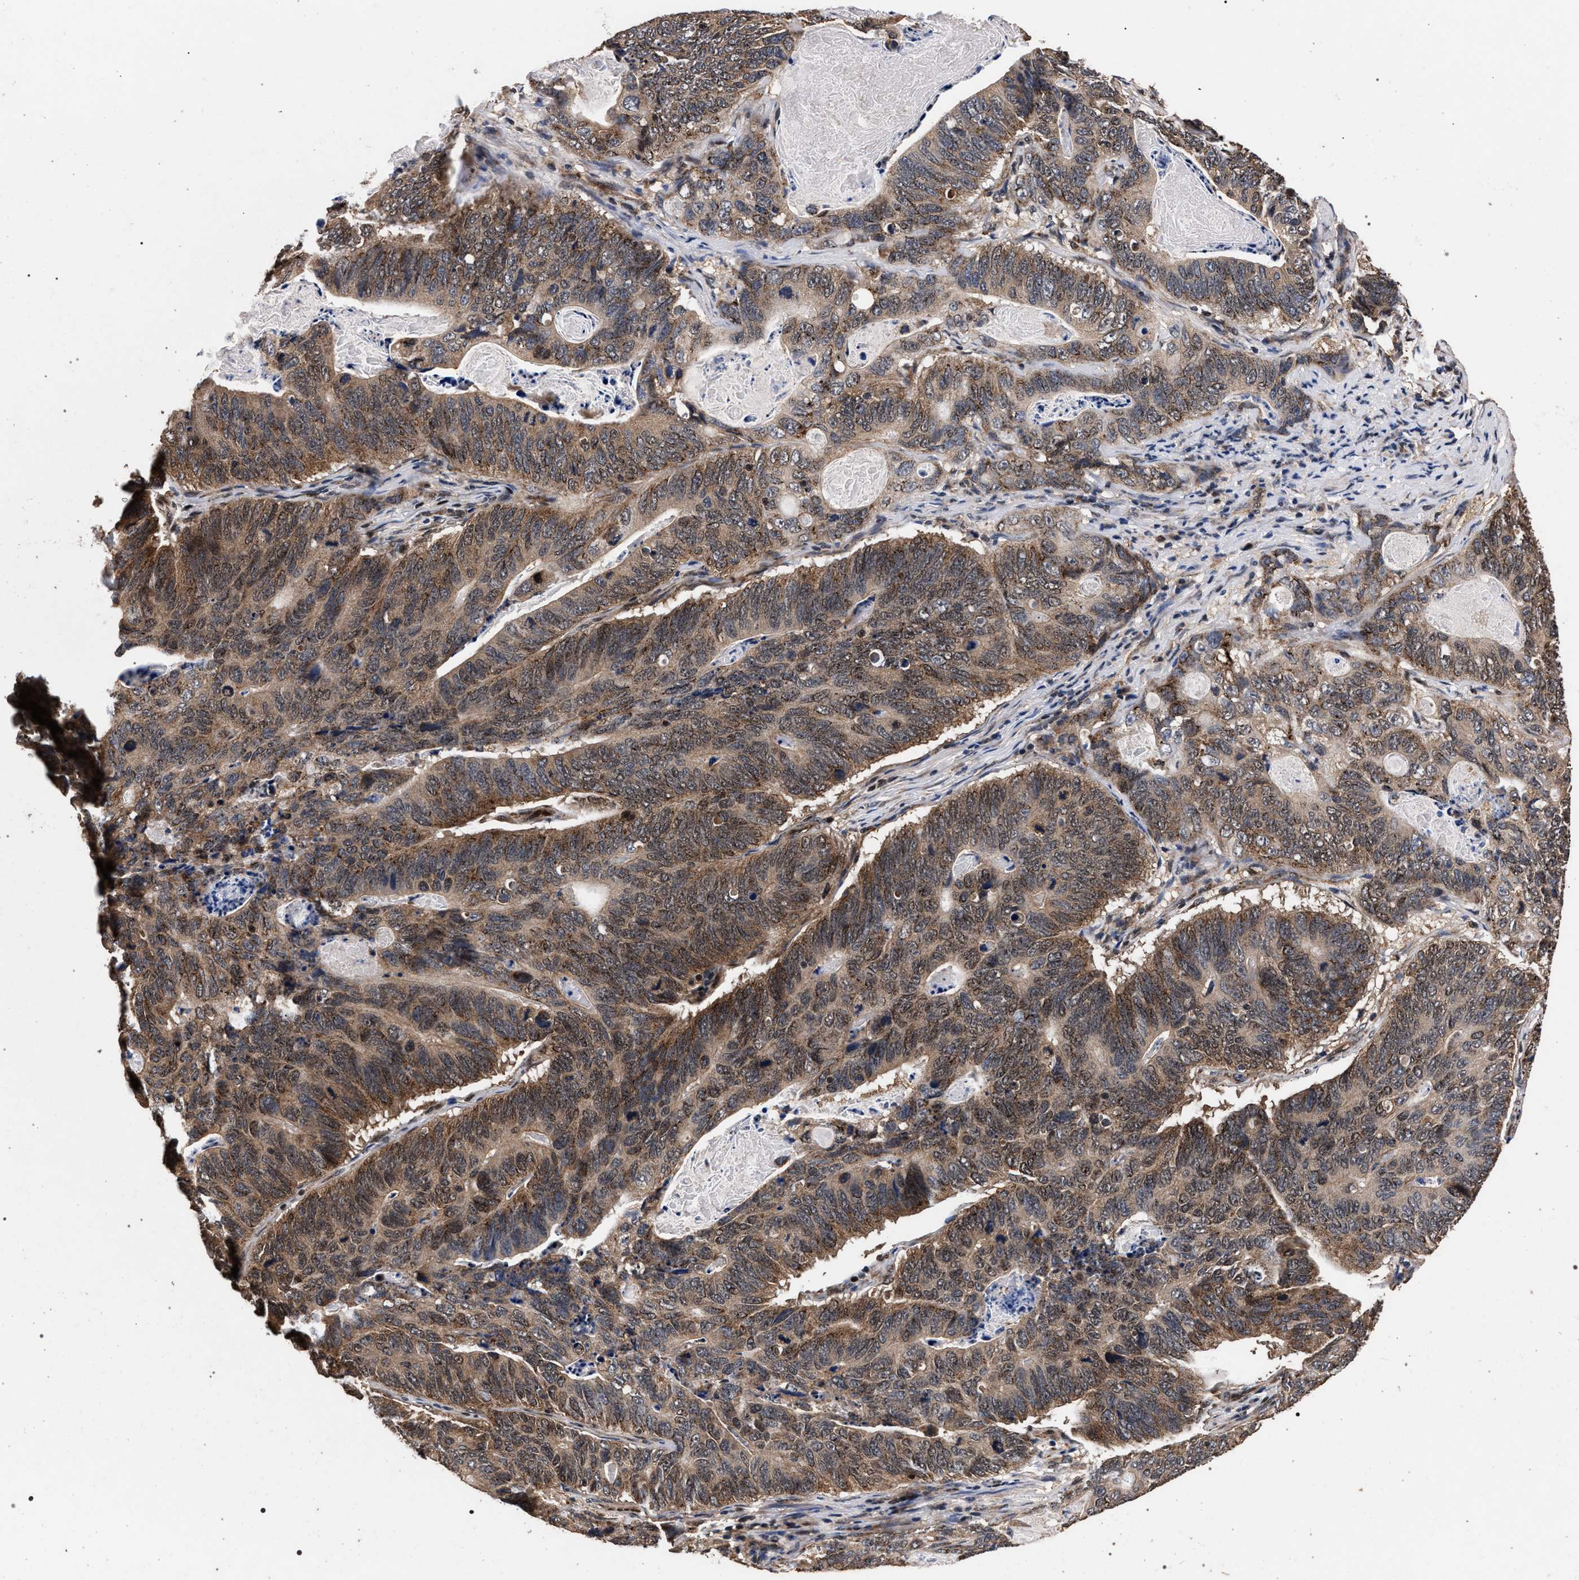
{"staining": {"intensity": "moderate", "quantity": ">75%", "location": "cytoplasmic/membranous,nuclear"}, "tissue": "stomach cancer", "cell_type": "Tumor cells", "image_type": "cancer", "snomed": [{"axis": "morphology", "description": "Normal tissue, NOS"}, {"axis": "morphology", "description": "Adenocarcinoma, NOS"}, {"axis": "topography", "description": "Stomach"}], "caption": "A histopathology image of human stomach cancer stained for a protein shows moderate cytoplasmic/membranous and nuclear brown staining in tumor cells. (Stains: DAB (3,3'-diaminobenzidine) in brown, nuclei in blue, Microscopy: brightfield microscopy at high magnification).", "gene": "ACOX1", "patient": {"sex": "female", "age": 89}}